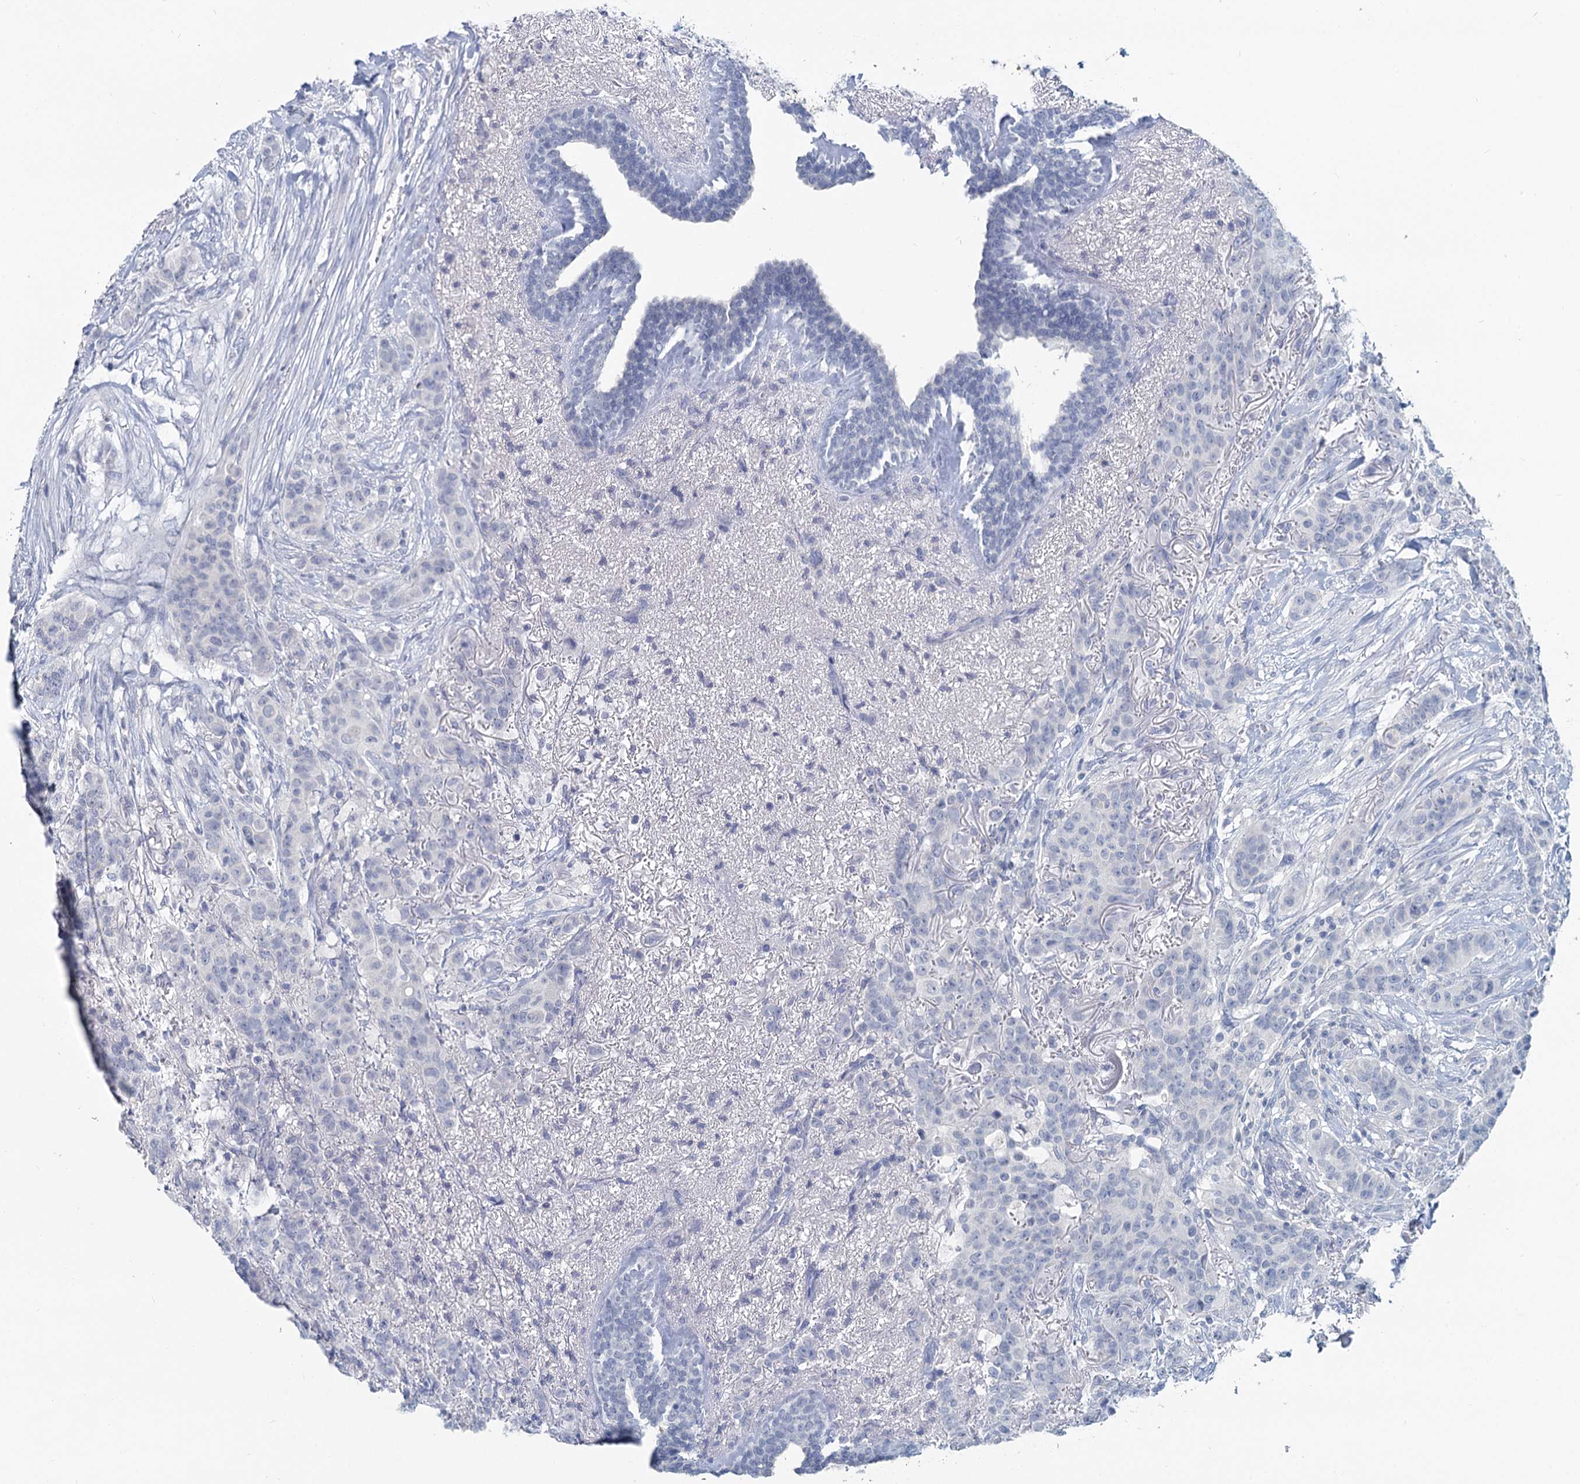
{"staining": {"intensity": "negative", "quantity": "none", "location": "none"}, "tissue": "breast cancer", "cell_type": "Tumor cells", "image_type": "cancer", "snomed": [{"axis": "morphology", "description": "Duct carcinoma"}, {"axis": "topography", "description": "Breast"}], "caption": "Breast cancer was stained to show a protein in brown. There is no significant positivity in tumor cells.", "gene": "CHGA", "patient": {"sex": "female", "age": 40}}